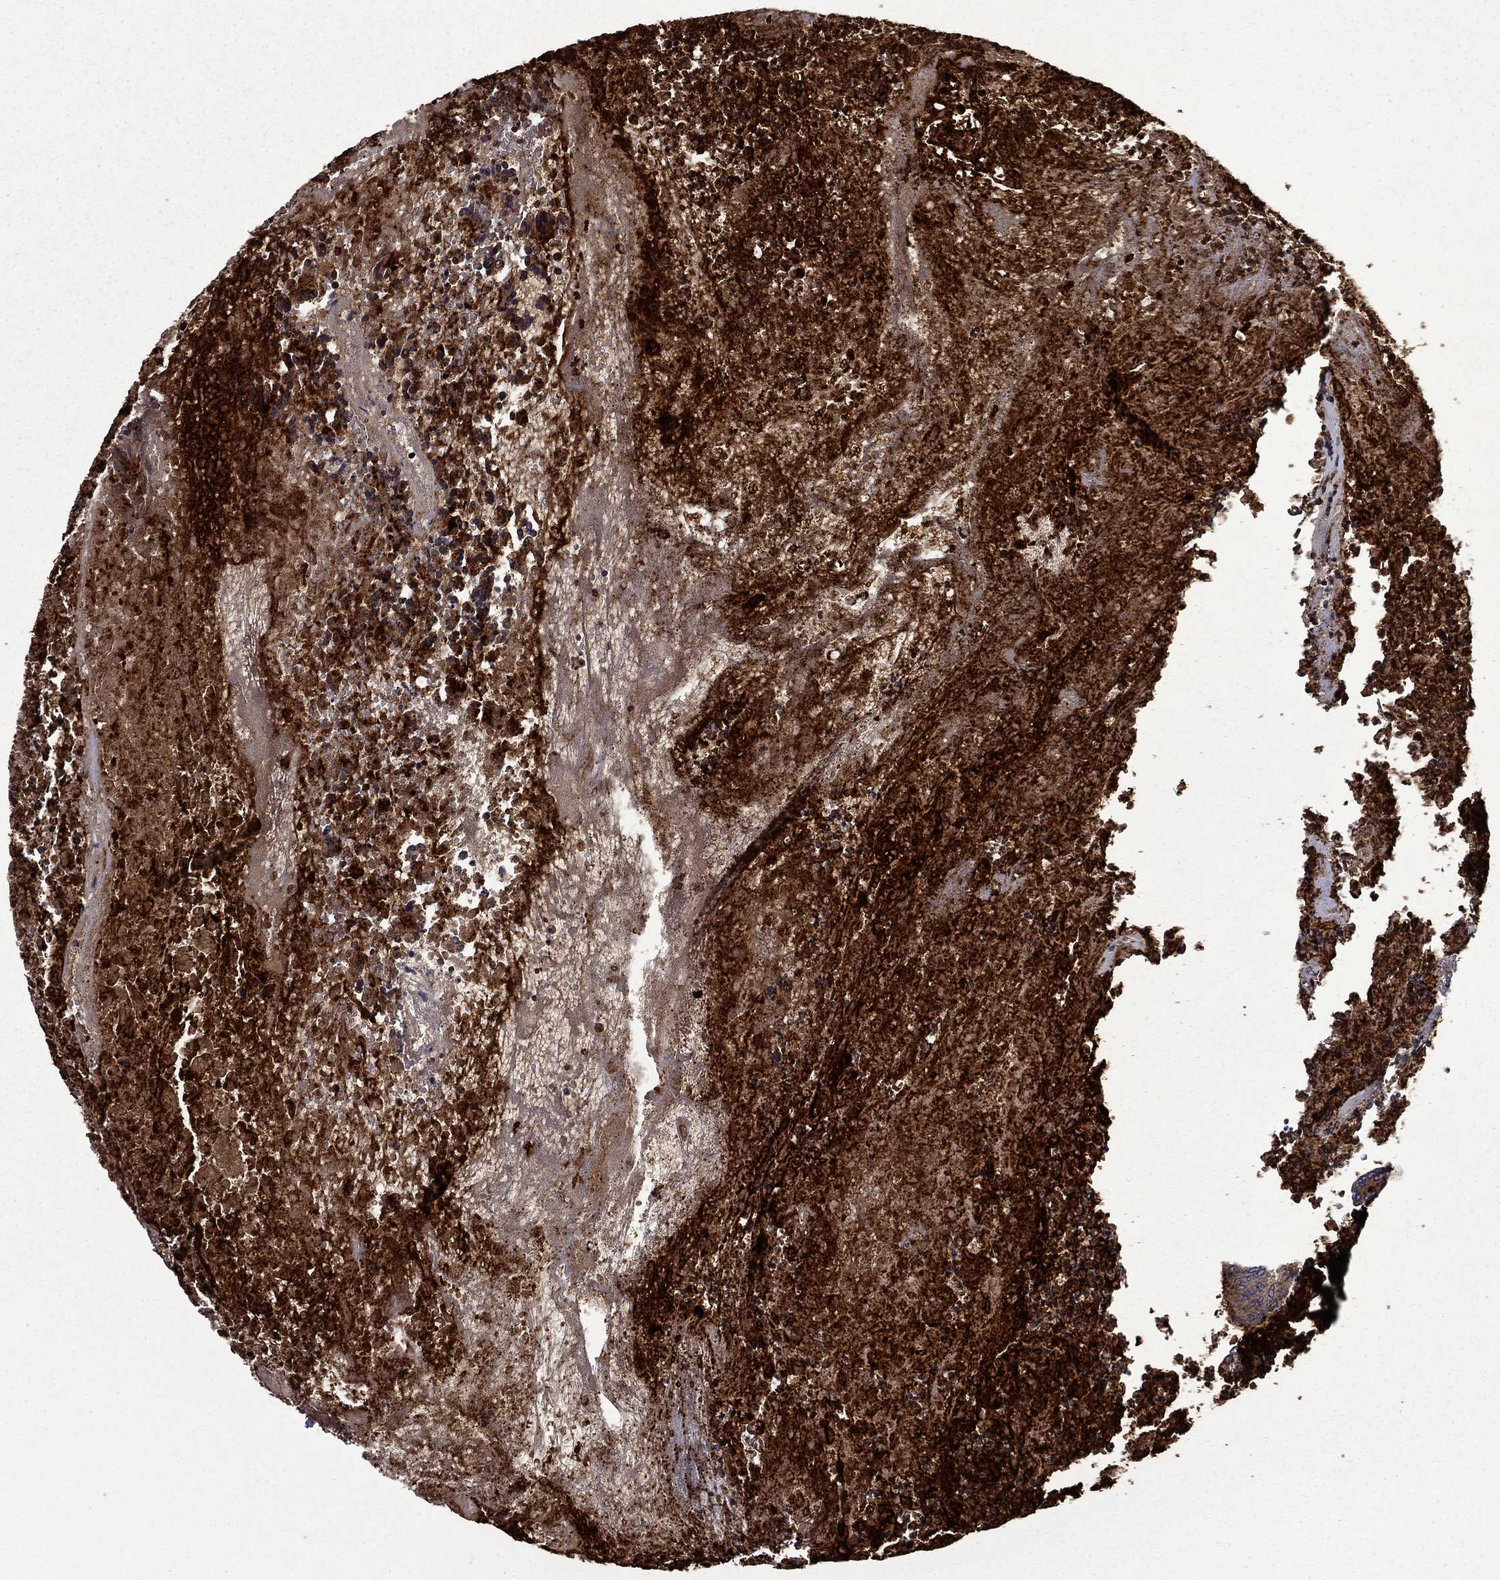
{"staining": {"intensity": "strong", "quantity": ">75%", "location": "cytoplasmic/membranous"}, "tissue": "colorectal cancer", "cell_type": "Tumor cells", "image_type": "cancer", "snomed": [{"axis": "morphology", "description": "Adenocarcinoma, NOS"}, {"axis": "topography", "description": "Colon"}], "caption": "This photomicrograph displays immunohistochemistry staining of colorectal cancer (adenocarcinoma), with high strong cytoplasmic/membranous expression in about >75% of tumor cells.", "gene": "CEACAM7", "patient": {"sex": "female", "age": 70}}